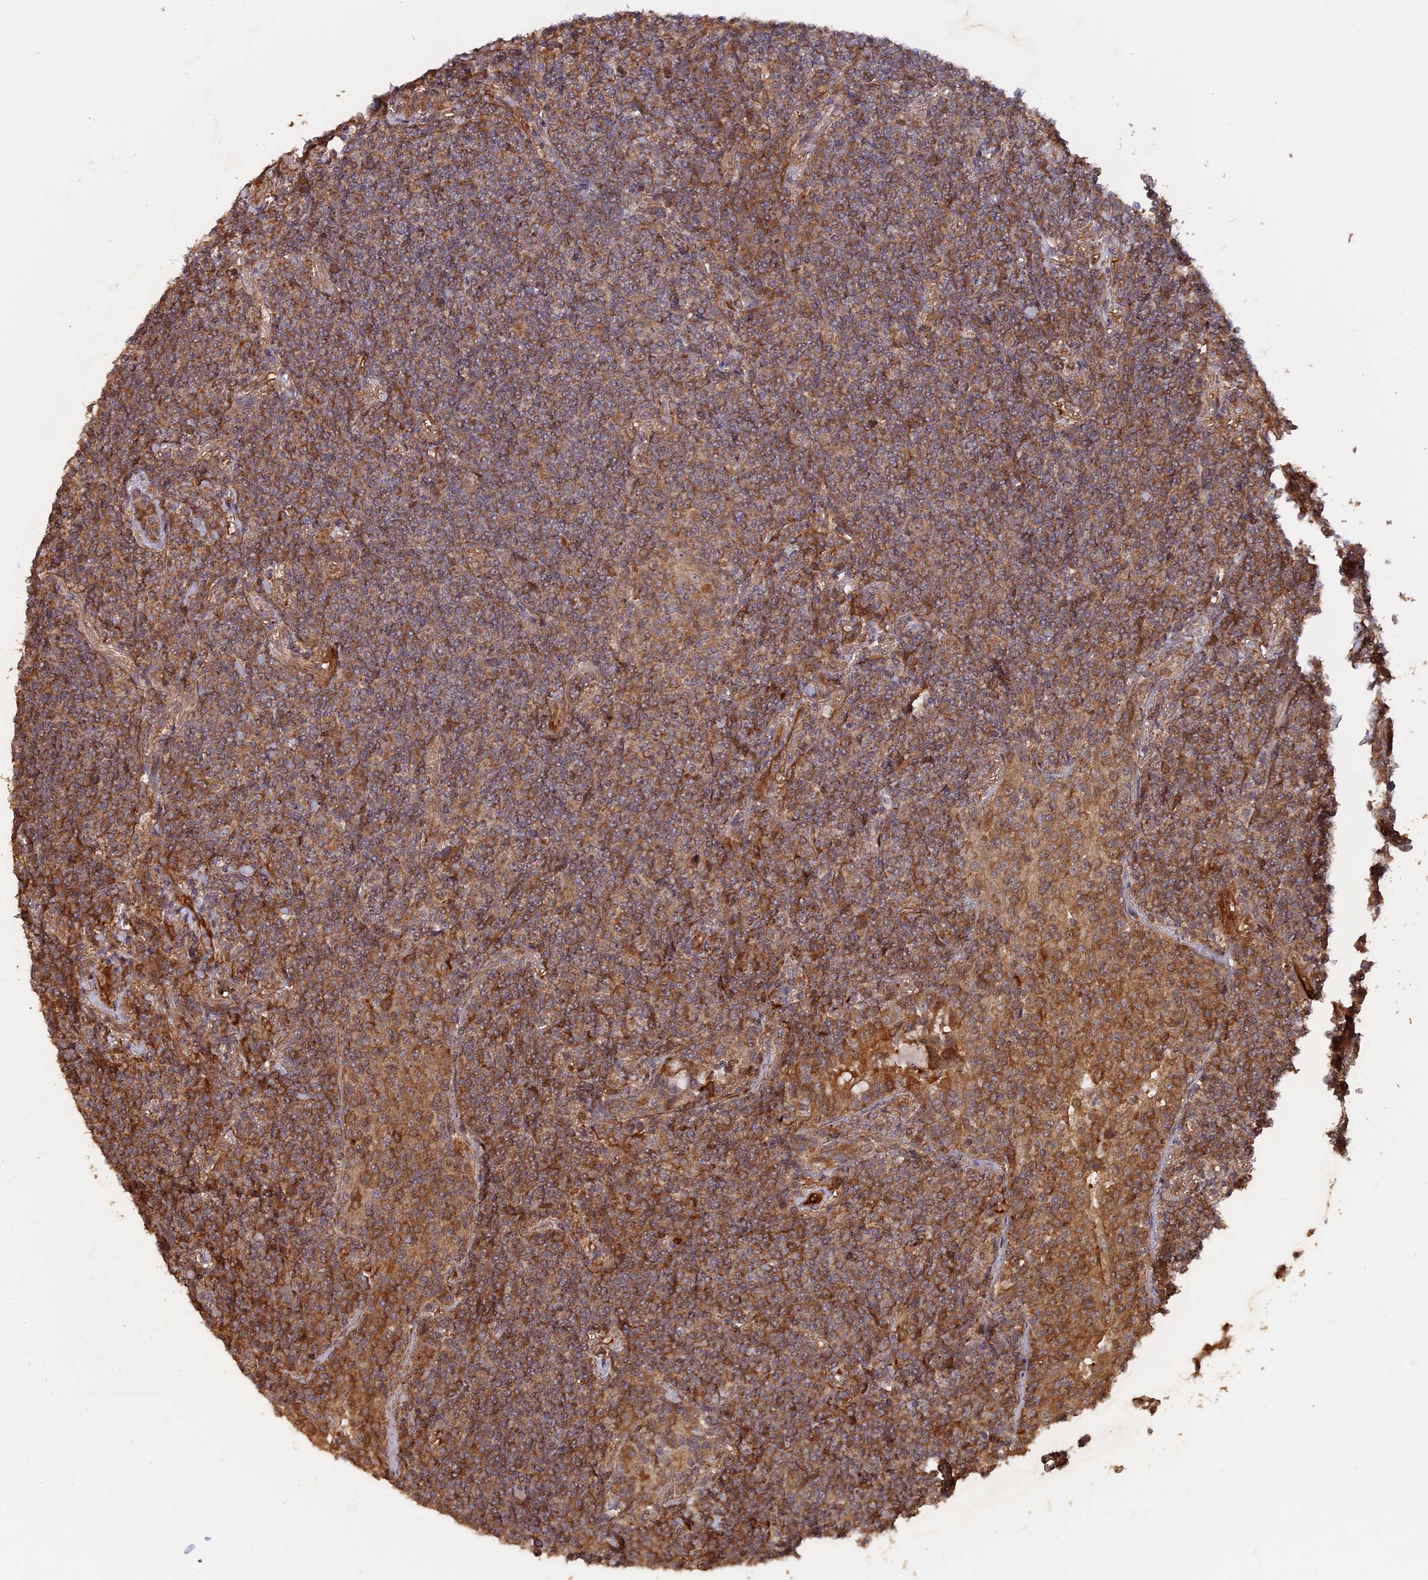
{"staining": {"intensity": "moderate", "quantity": ">75%", "location": "cytoplasmic/membranous"}, "tissue": "lymphoma", "cell_type": "Tumor cells", "image_type": "cancer", "snomed": [{"axis": "morphology", "description": "Malignant lymphoma, non-Hodgkin's type, Low grade"}, {"axis": "topography", "description": "Lung"}], "caption": "High-magnification brightfield microscopy of low-grade malignant lymphoma, non-Hodgkin's type stained with DAB (brown) and counterstained with hematoxylin (blue). tumor cells exhibit moderate cytoplasmic/membranous expression is identified in approximately>75% of cells.", "gene": "SAC3D1", "patient": {"sex": "female", "age": 71}}